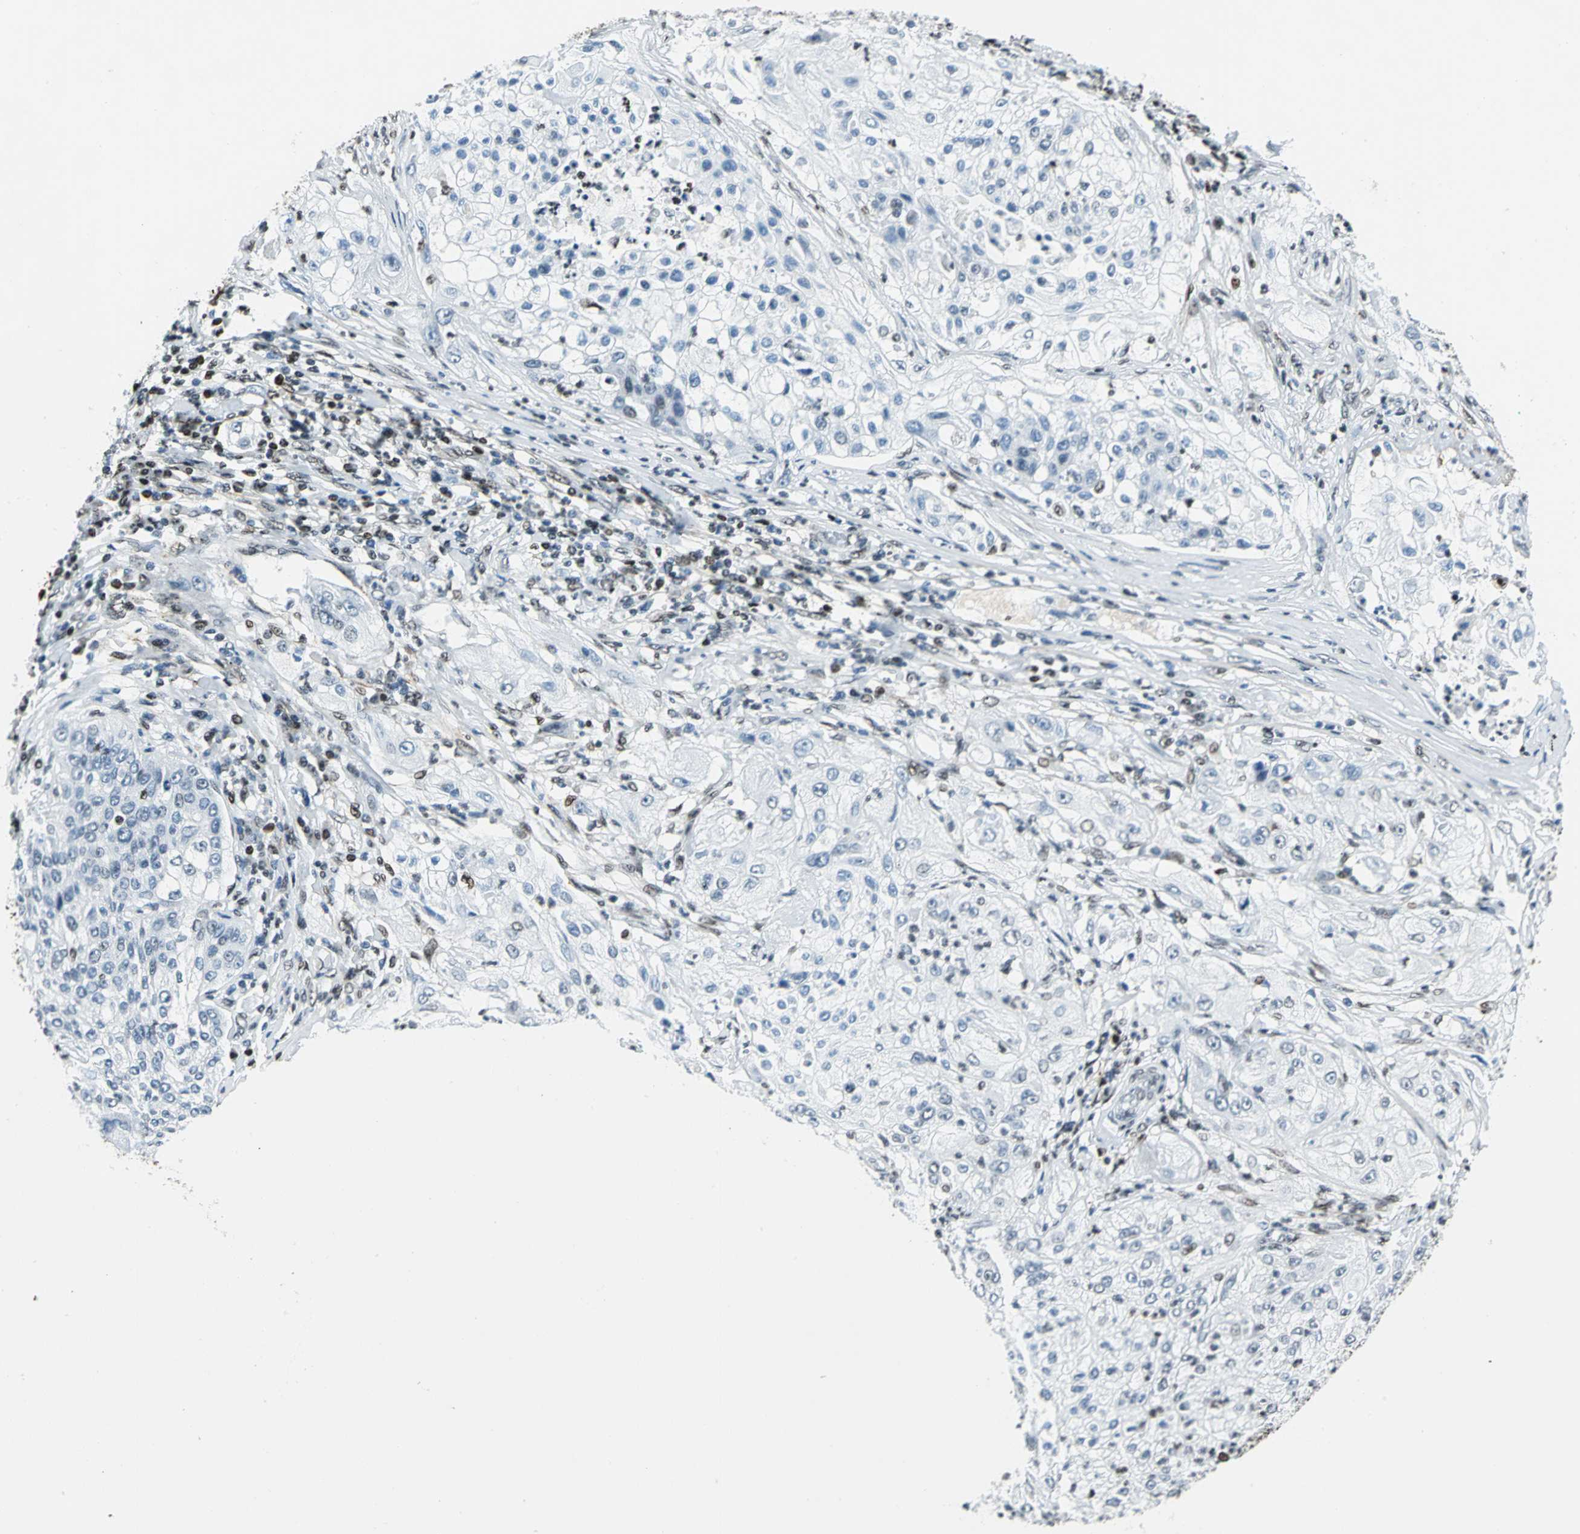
{"staining": {"intensity": "negative", "quantity": "none", "location": "none"}, "tissue": "lung cancer", "cell_type": "Tumor cells", "image_type": "cancer", "snomed": [{"axis": "morphology", "description": "Inflammation, NOS"}, {"axis": "morphology", "description": "Squamous cell carcinoma, NOS"}, {"axis": "topography", "description": "Lymph node"}, {"axis": "topography", "description": "Soft tissue"}, {"axis": "topography", "description": "Lung"}], "caption": "Immunohistochemical staining of human squamous cell carcinoma (lung) displays no significant staining in tumor cells. (DAB immunohistochemistry visualized using brightfield microscopy, high magnification).", "gene": "APEX1", "patient": {"sex": "male", "age": 66}}